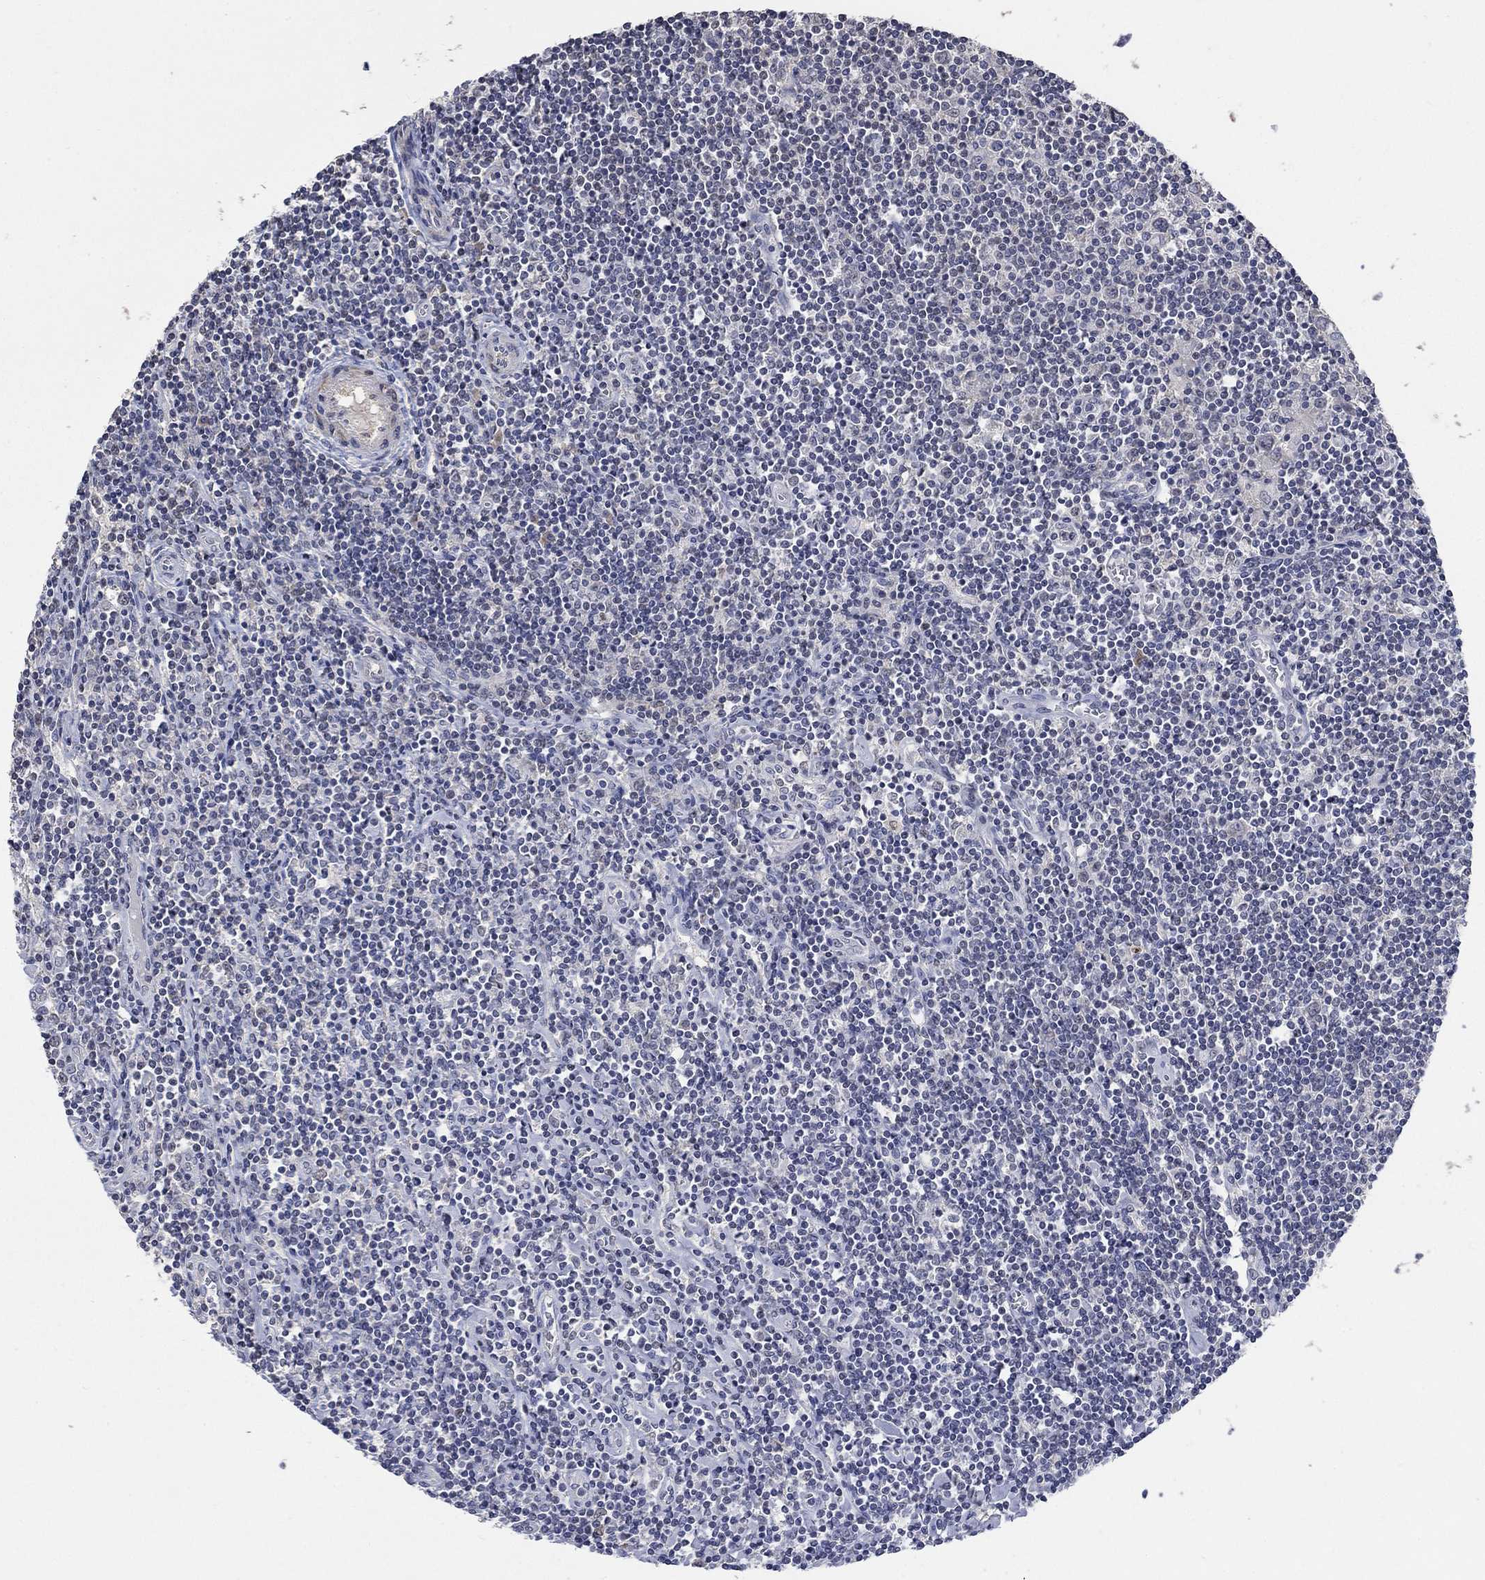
{"staining": {"intensity": "negative", "quantity": "none", "location": "none"}, "tissue": "lymphoma", "cell_type": "Tumor cells", "image_type": "cancer", "snomed": [{"axis": "morphology", "description": "Hodgkin's disease, NOS"}, {"axis": "topography", "description": "Lymph node"}], "caption": "Human lymphoma stained for a protein using immunohistochemistry exhibits no expression in tumor cells.", "gene": "ZBTB18", "patient": {"sex": "male", "age": 40}}